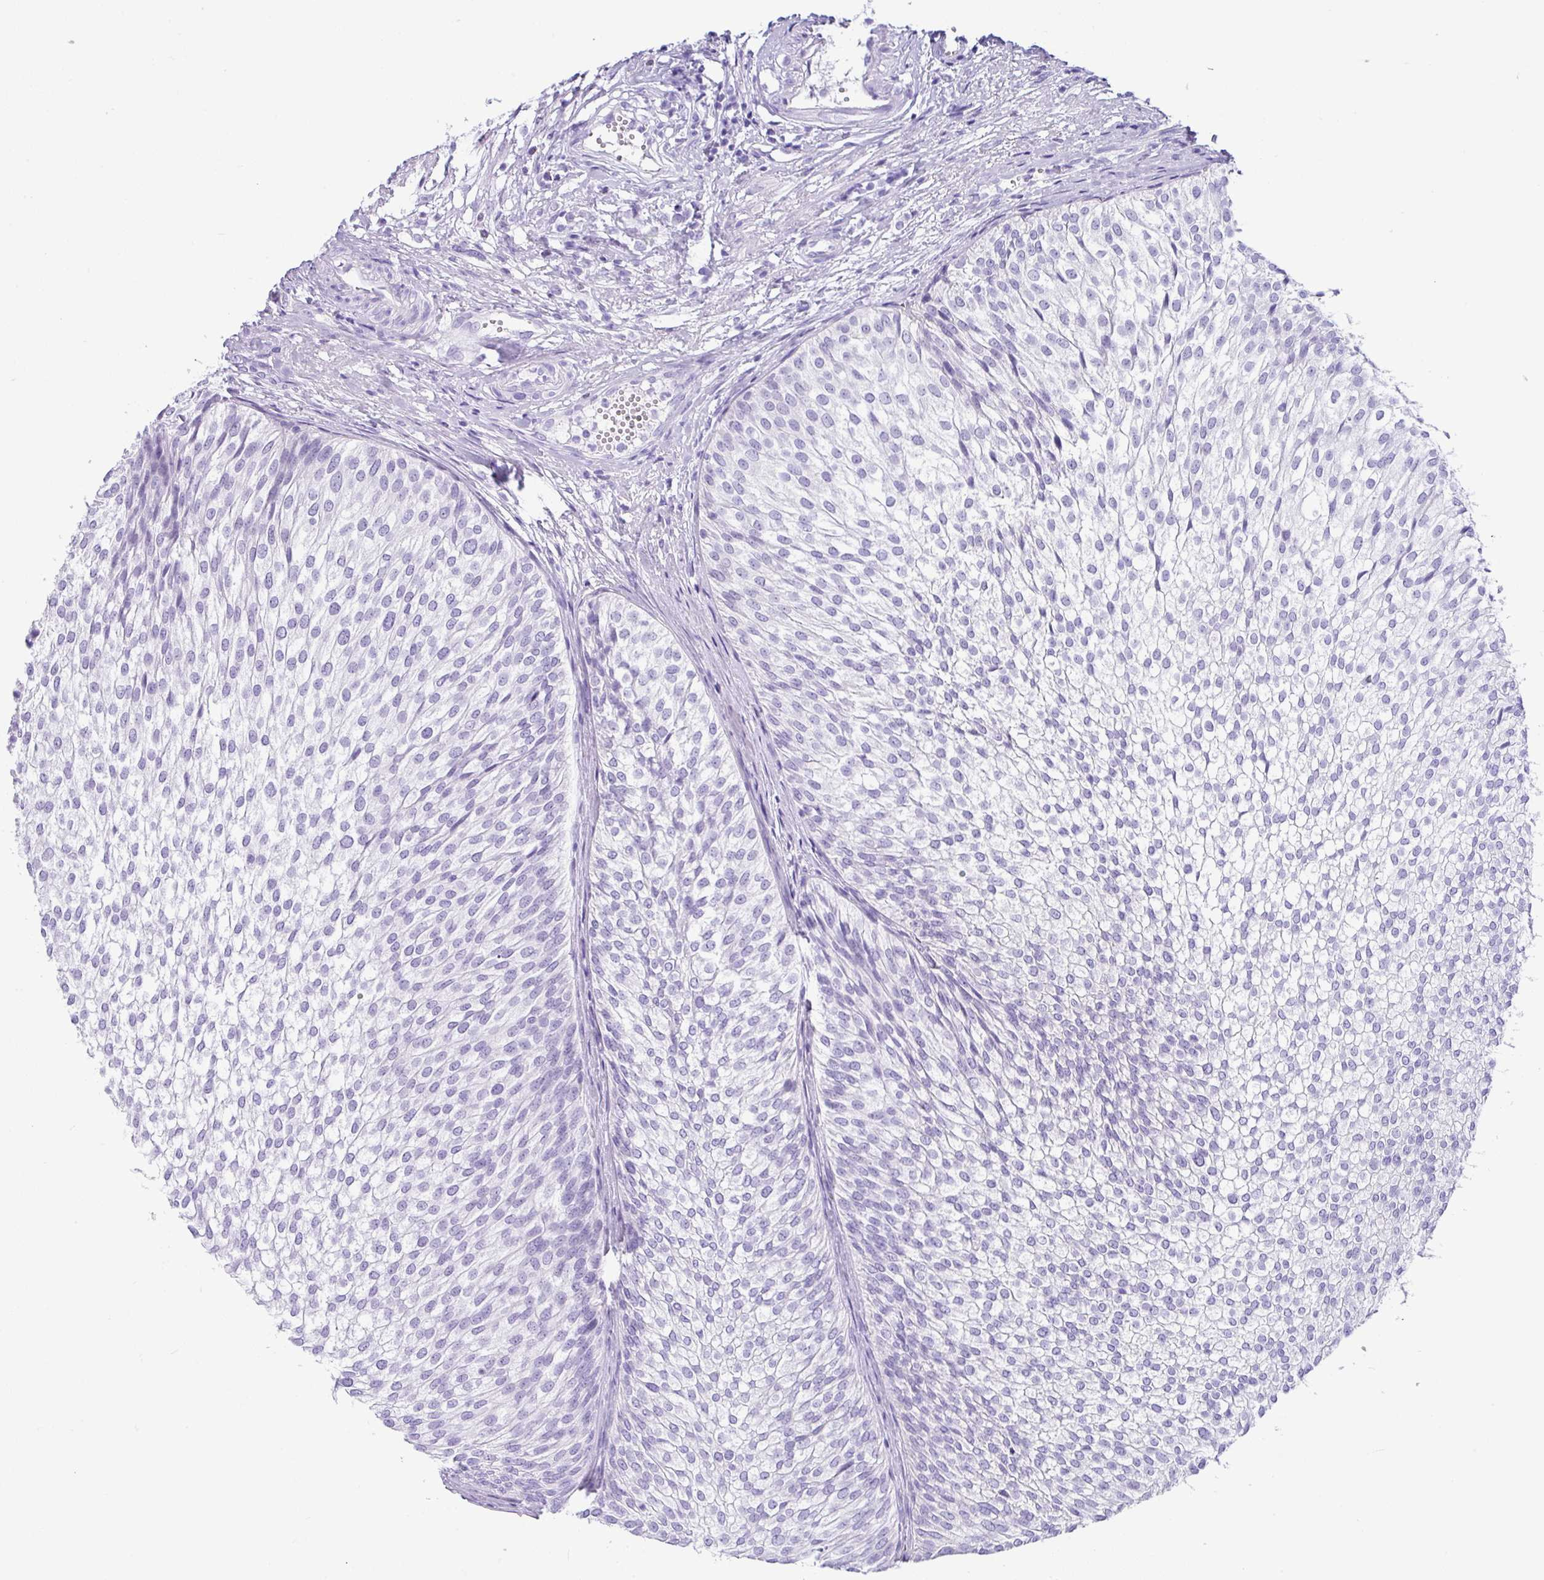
{"staining": {"intensity": "negative", "quantity": "none", "location": "none"}, "tissue": "urothelial cancer", "cell_type": "Tumor cells", "image_type": "cancer", "snomed": [{"axis": "morphology", "description": "Urothelial carcinoma, Low grade"}, {"axis": "topography", "description": "Urinary bladder"}], "caption": "DAB immunohistochemical staining of human low-grade urothelial carcinoma demonstrates no significant expression in tumor cells.", "gene": "ZG16", "patient": {"sex": "male", "age": 91}}